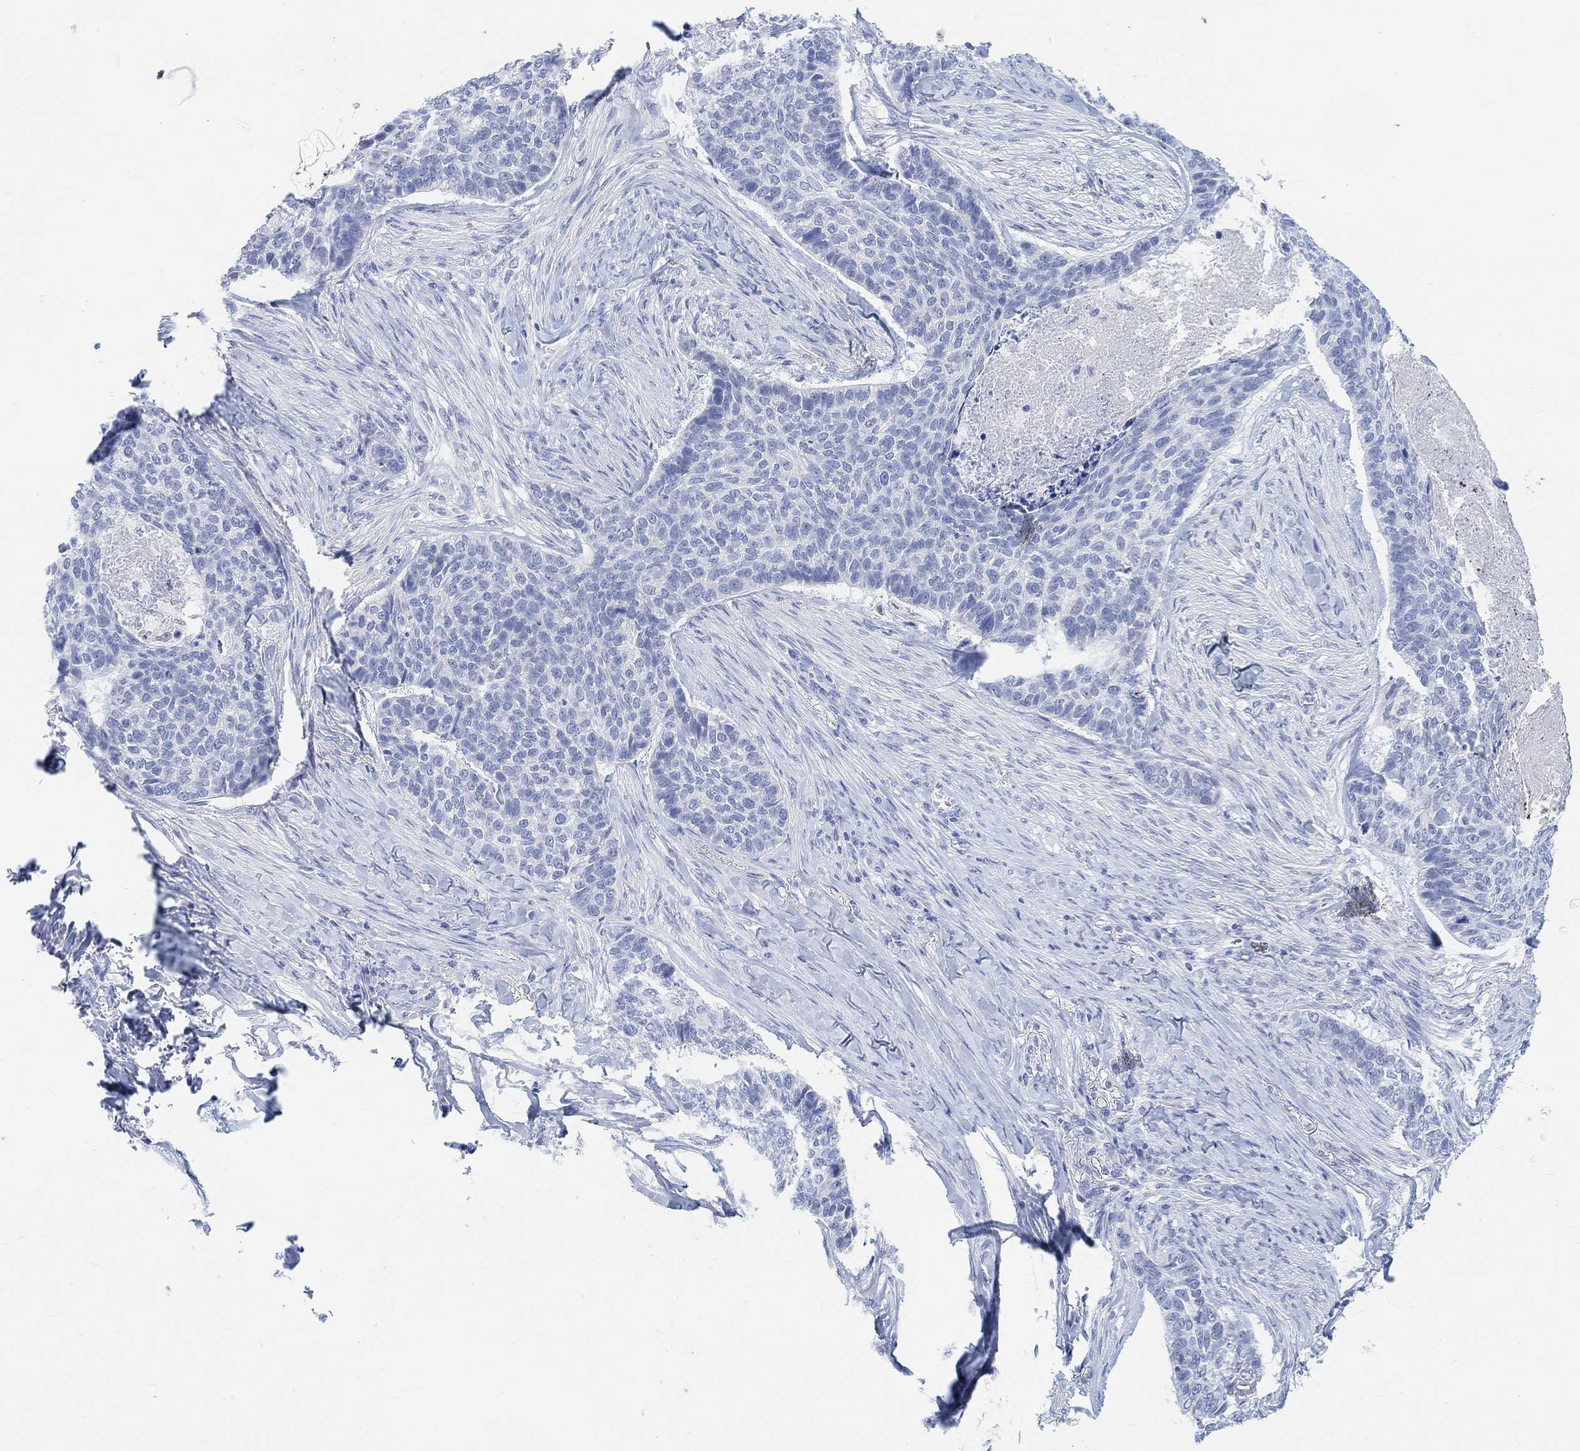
{"staining": {"intensity": "negative", "quantity": "none", "location": "none"}, "tissue": "skin cancer", "cell_type": "Tumor cells", "image_type": "cancer", "snomed": [{"axis": "morphology", "description": "Basal cell carcinoma"}, {"axis": "topography", "description": "Skin"}], "caption": "Immunohistochemistry of human skin cancer (basal cell carcinoma) exhibits no expression in tumor cells.", "gene": "ENO4", "patient": {"sex": "female", "age": 69}}